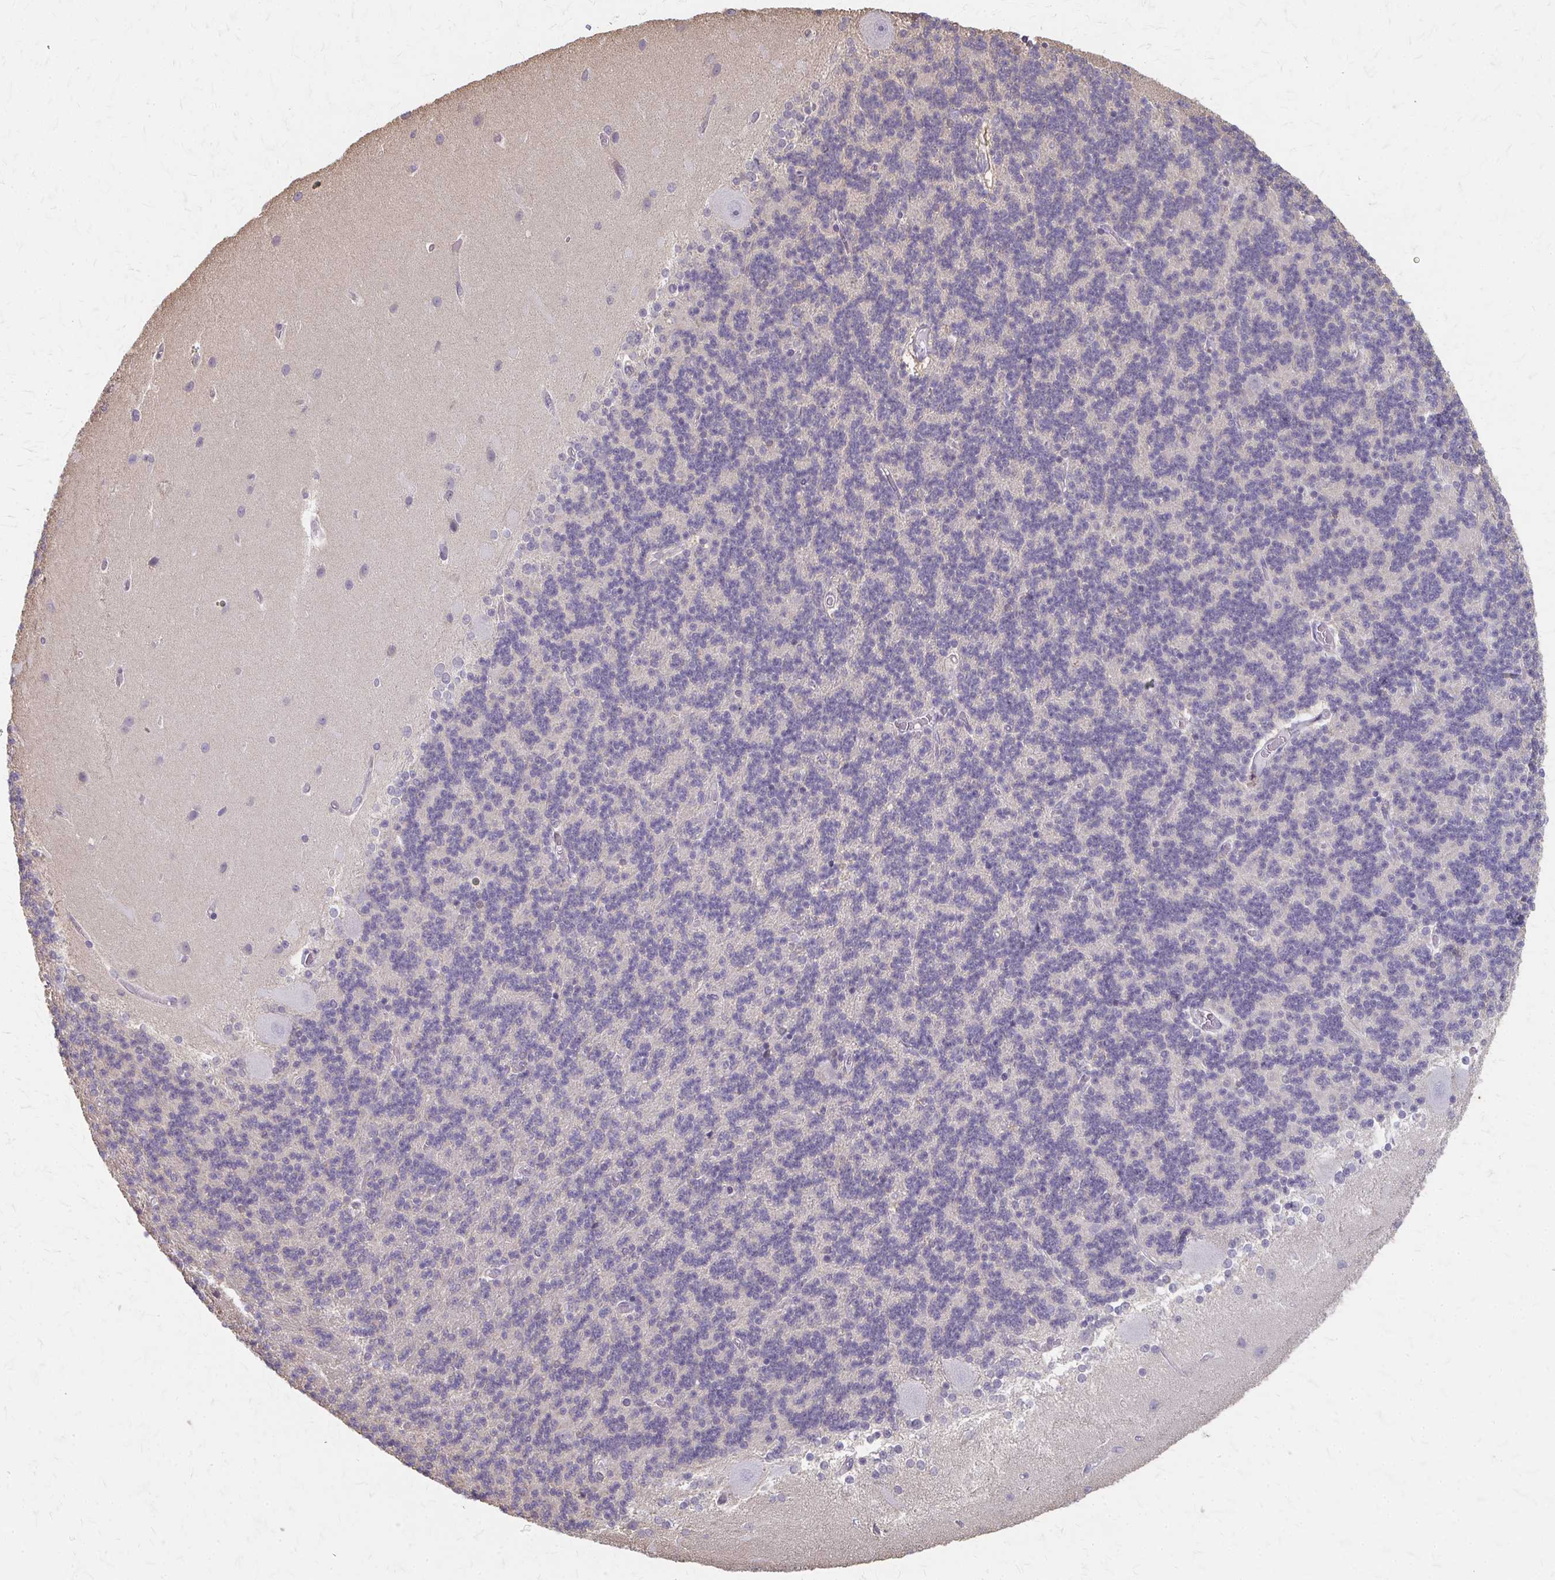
{"staining": {"intensity": "negative", "quantity": "none", "location": "none"}, "tissue": "cerebellum", "cell_type": "Cells in granular layer", "image_type": "normal", "snomed": [{"axis": "morphology", "description": "Normal tissue, NOS"}, {"axis": "topography", "description": "Cerebellum"}], "caption": "Immunohistochemistry (IHC) of unremarkable cerebellum demonstrates no positivity in cells in granular layer. (DAB immunohistochemistry (IHC) with hematoxylin counter stain).", "gene": "RABGAP1L", "patient": {"sex": "female", "age": 54}}